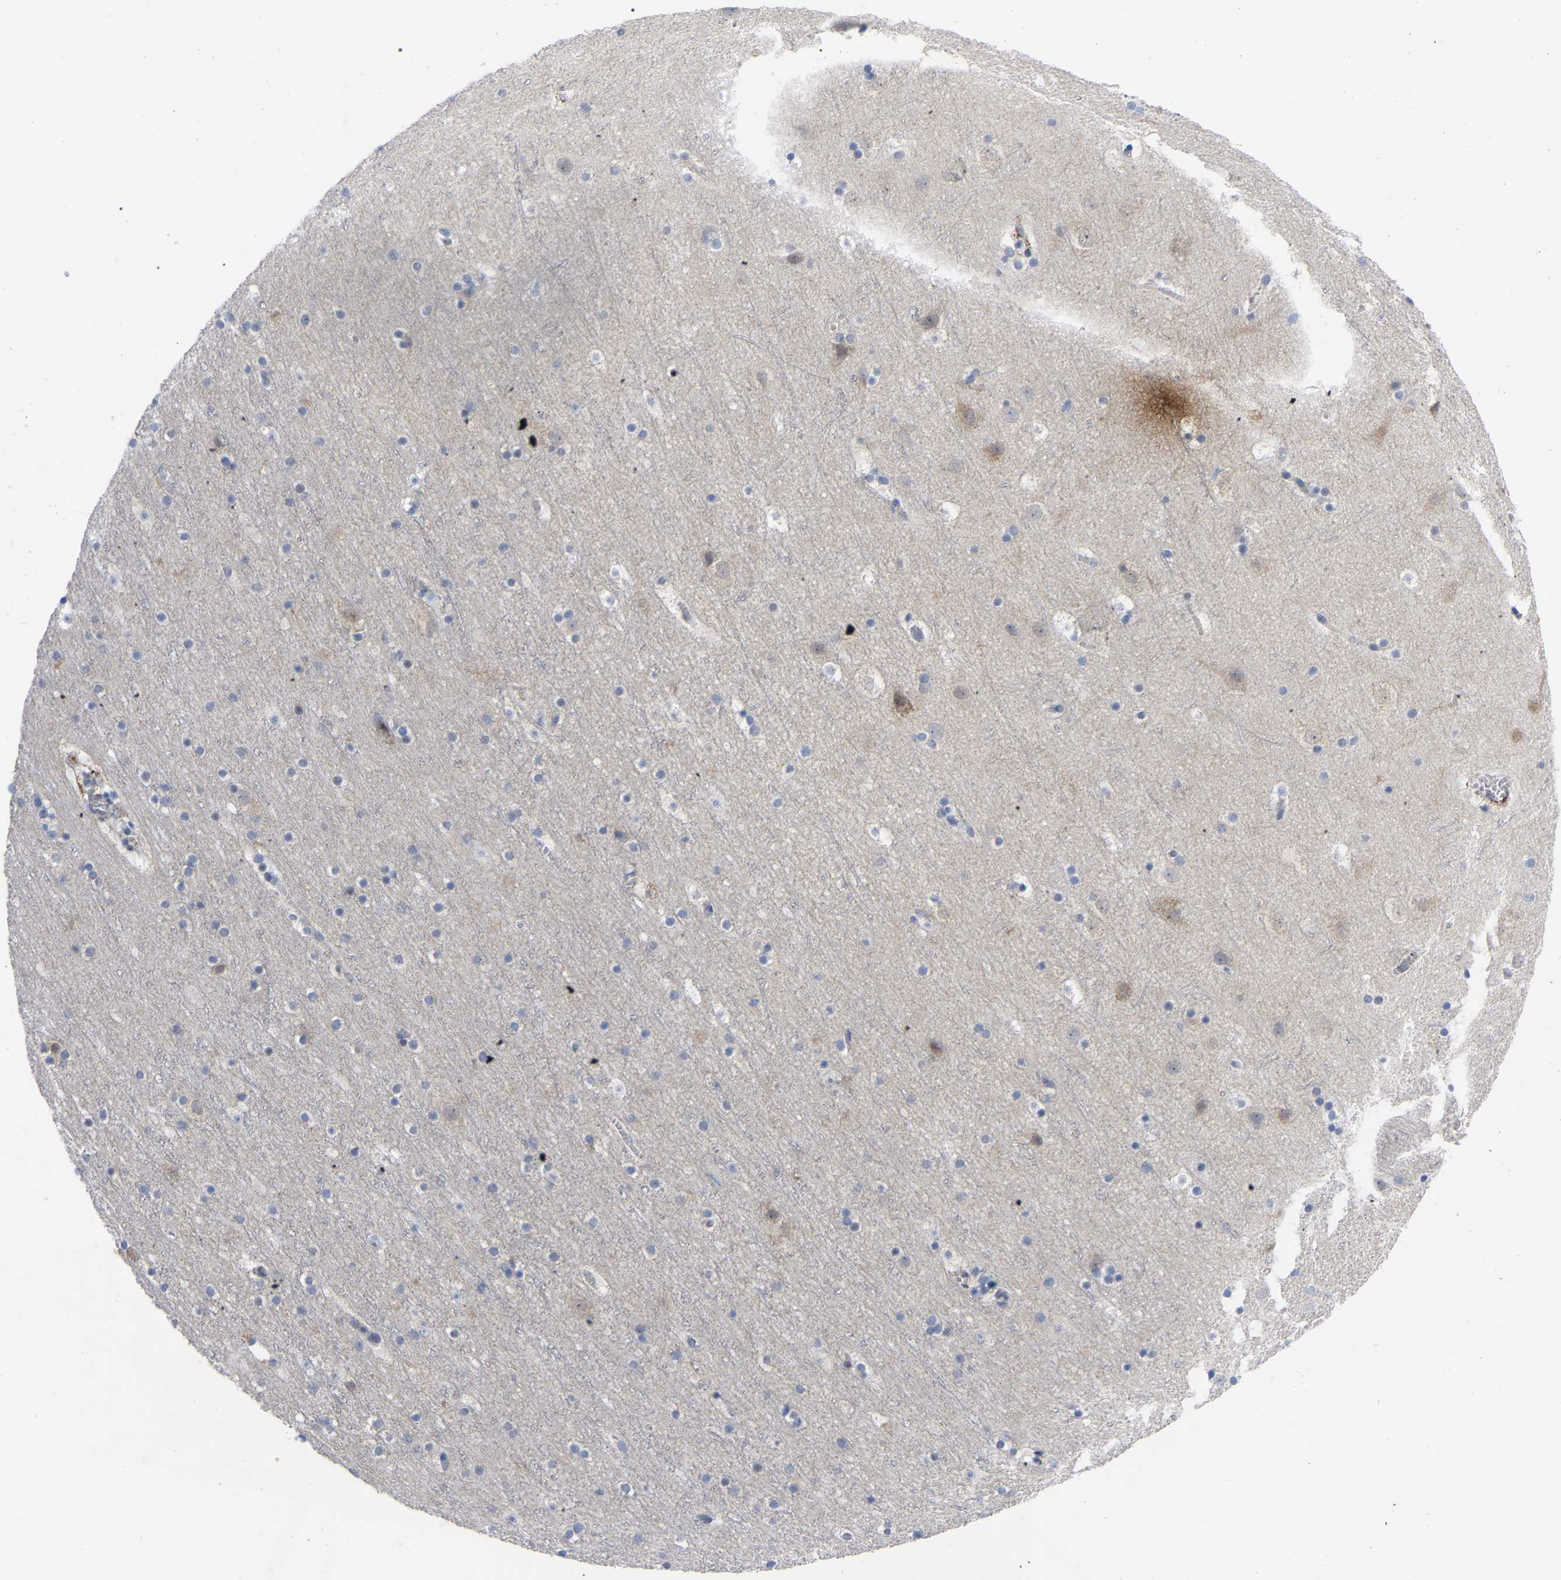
{"staining": {"intensity": "weak", "quantity": "25%-75%", "location": "cytoplasmic/membranous"}, "tissue": "cerebral cortex", "cell_type": "Endothelial cells", "image_type": "normal", "snomed": [{"axis": "morphology", "description": "Normal tissue, NOS"}, {"axis": "topography", "description": "Cerebral cortex"}], "caption": "Normal cerebral cortex demonstrates weak cytoplasmic/membranous expression in approximately 25%-75% of endothelial cells.", "gene": "TCP1", "patient": {"sex": "male", "age": 45}}